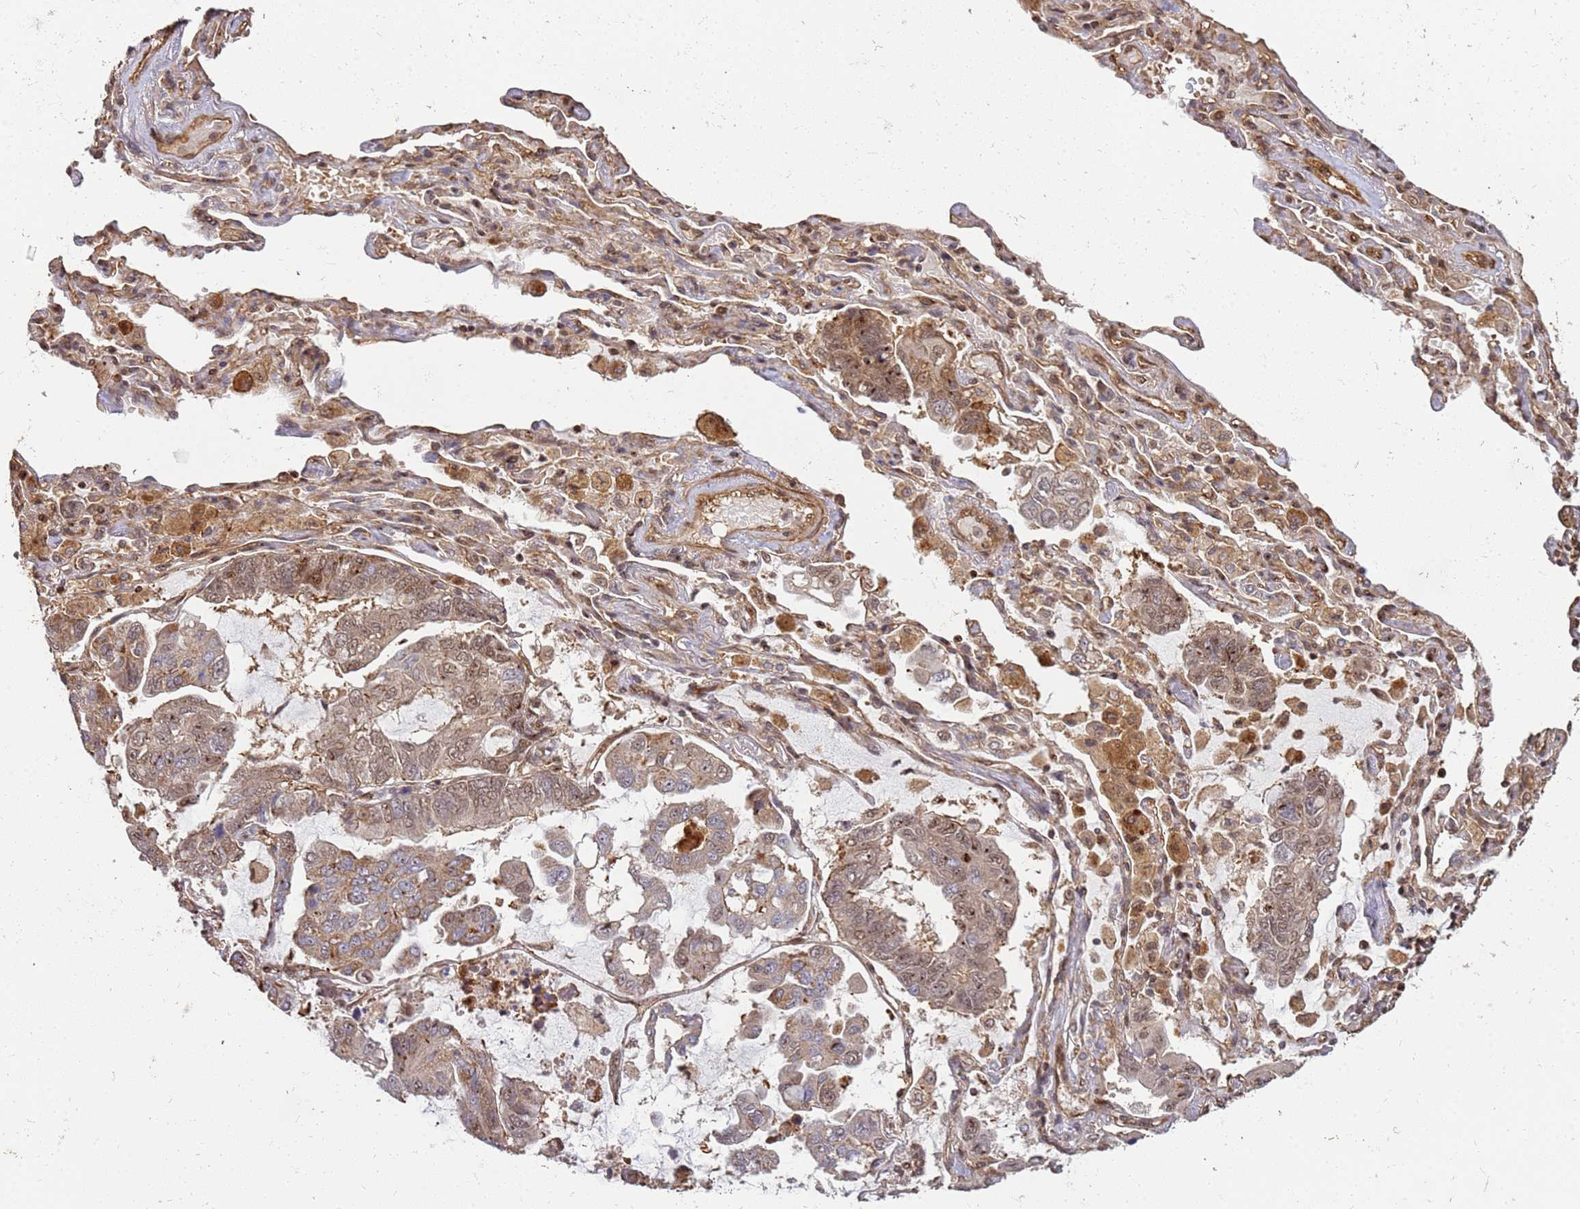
{"staining": {"intensity": "moderate", "quantity": ">75%", "location": "cytoplasmic/membranous,nuclear"}, "tissue": "lung cancer", "cell_type": "Tumor cells", "image_type": "cancer", "snomed": [{"axis": "morphology", "description": "Adenocarcinoma, NOS"}, {"axis": "topography", "description": "Lung"}], "caption": "A brown stain shows moderate cytoplasmic/membranous and nuclear staining of a protein in lung adenocarcinoma tumor cells.", "gene": "ST18", "patient": {"sex": "male", "age": 64}}